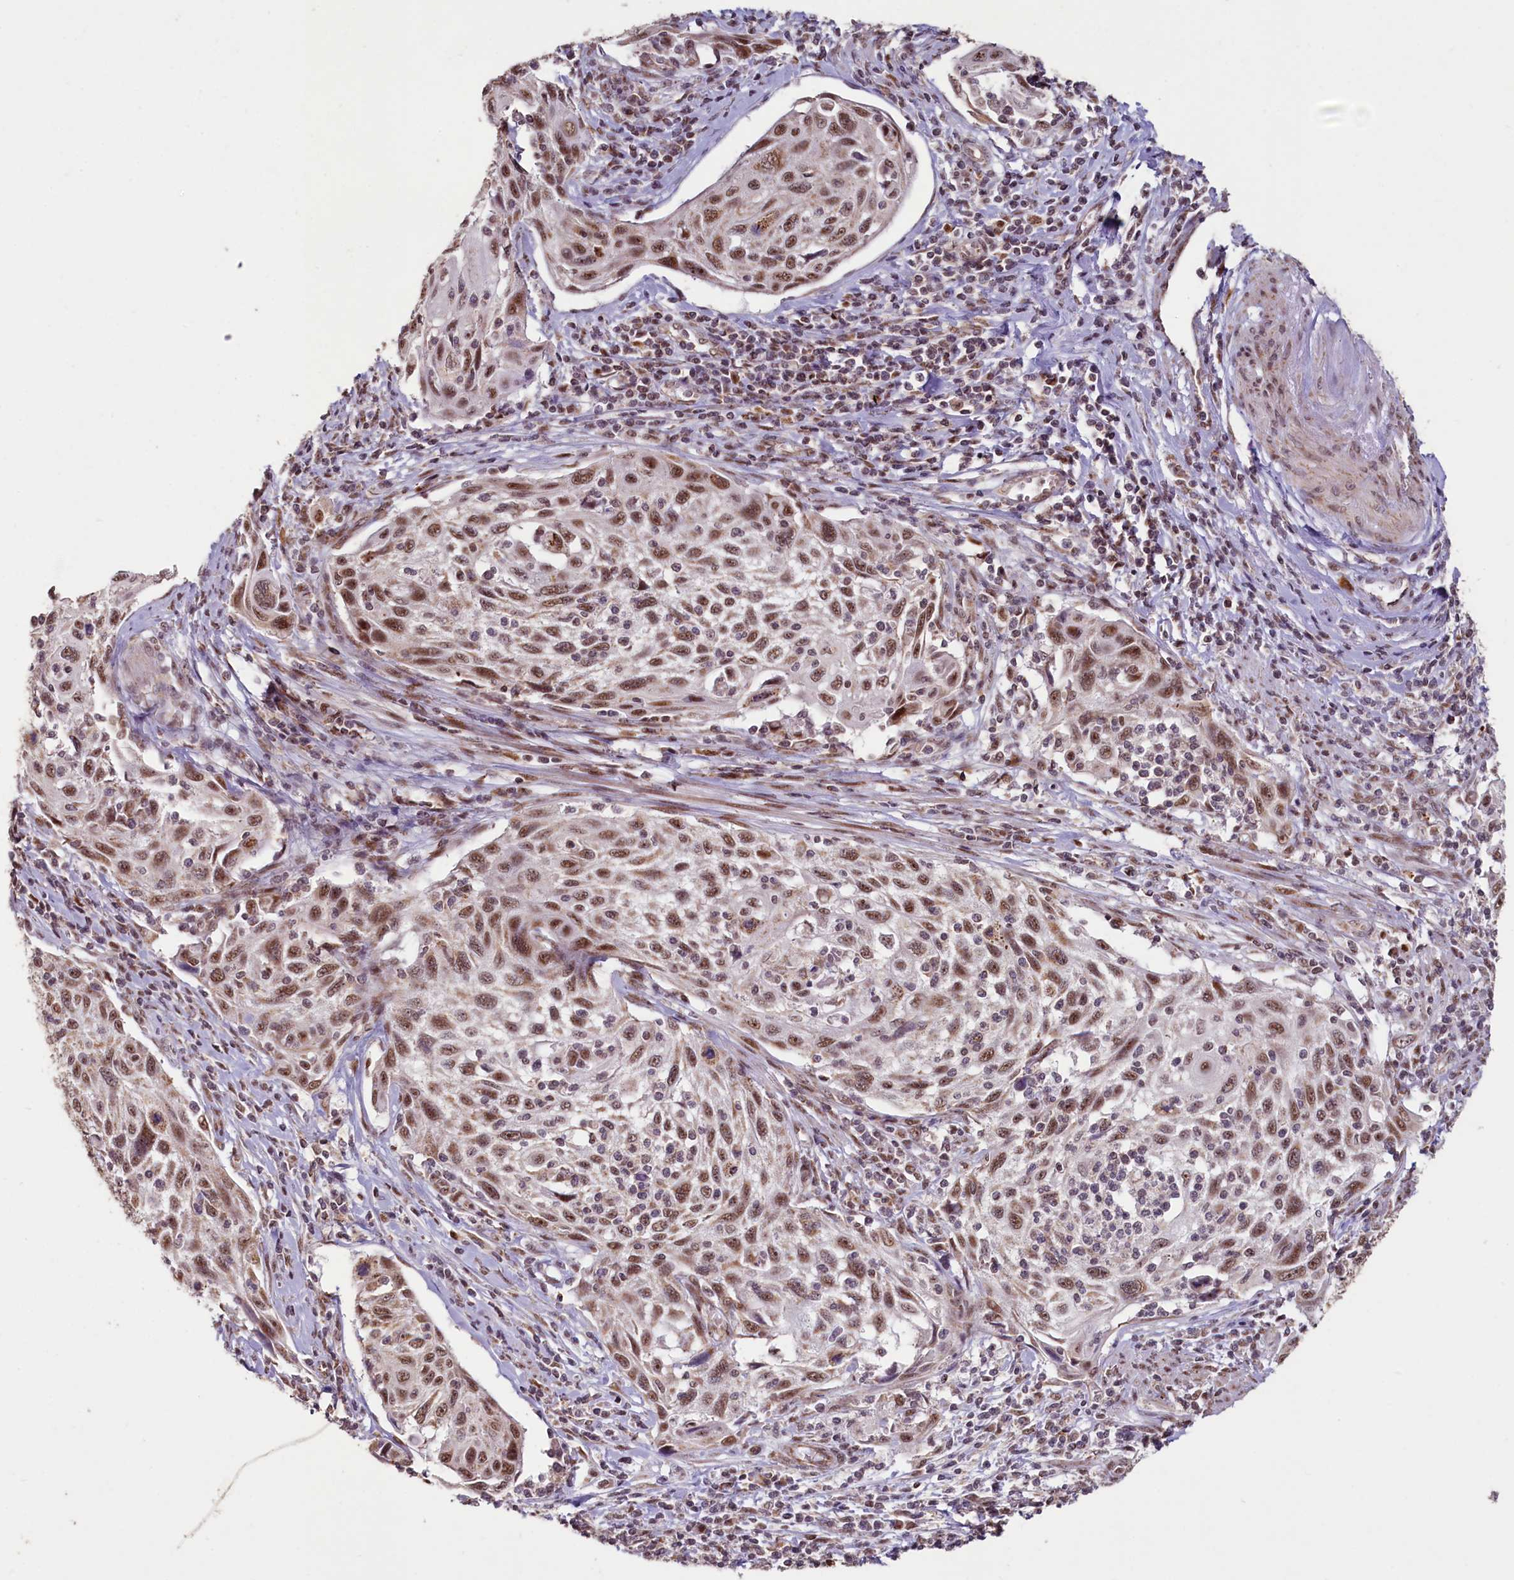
{"staining": {"intensity": "moderate", "quantity": ">75%", "location": "nuclear"}, "tissue": "cervical cancer", "cell_type": "Tumor cells", "image_type": "cancer", "snomed": [{"axis": "morphology", "description": "Squamous cell carcinoma, NOS"}, {"axis": "topography", "description": "Cervix"}], "caption": "An immunohistochemistry micrograph of tumor tissue is shown. Protein staining in brown shows moderate nuclear positivity in cervical squamous cell carcinoma within tumor cells. Using DAB (3,3'-diaminobenzidine) (brown) and hematoxylin (blue) stains, captured at high magnification using brightfield microscopy.", "gene": "PDE6D", "patient": {"sex": "female", "age": 70}}